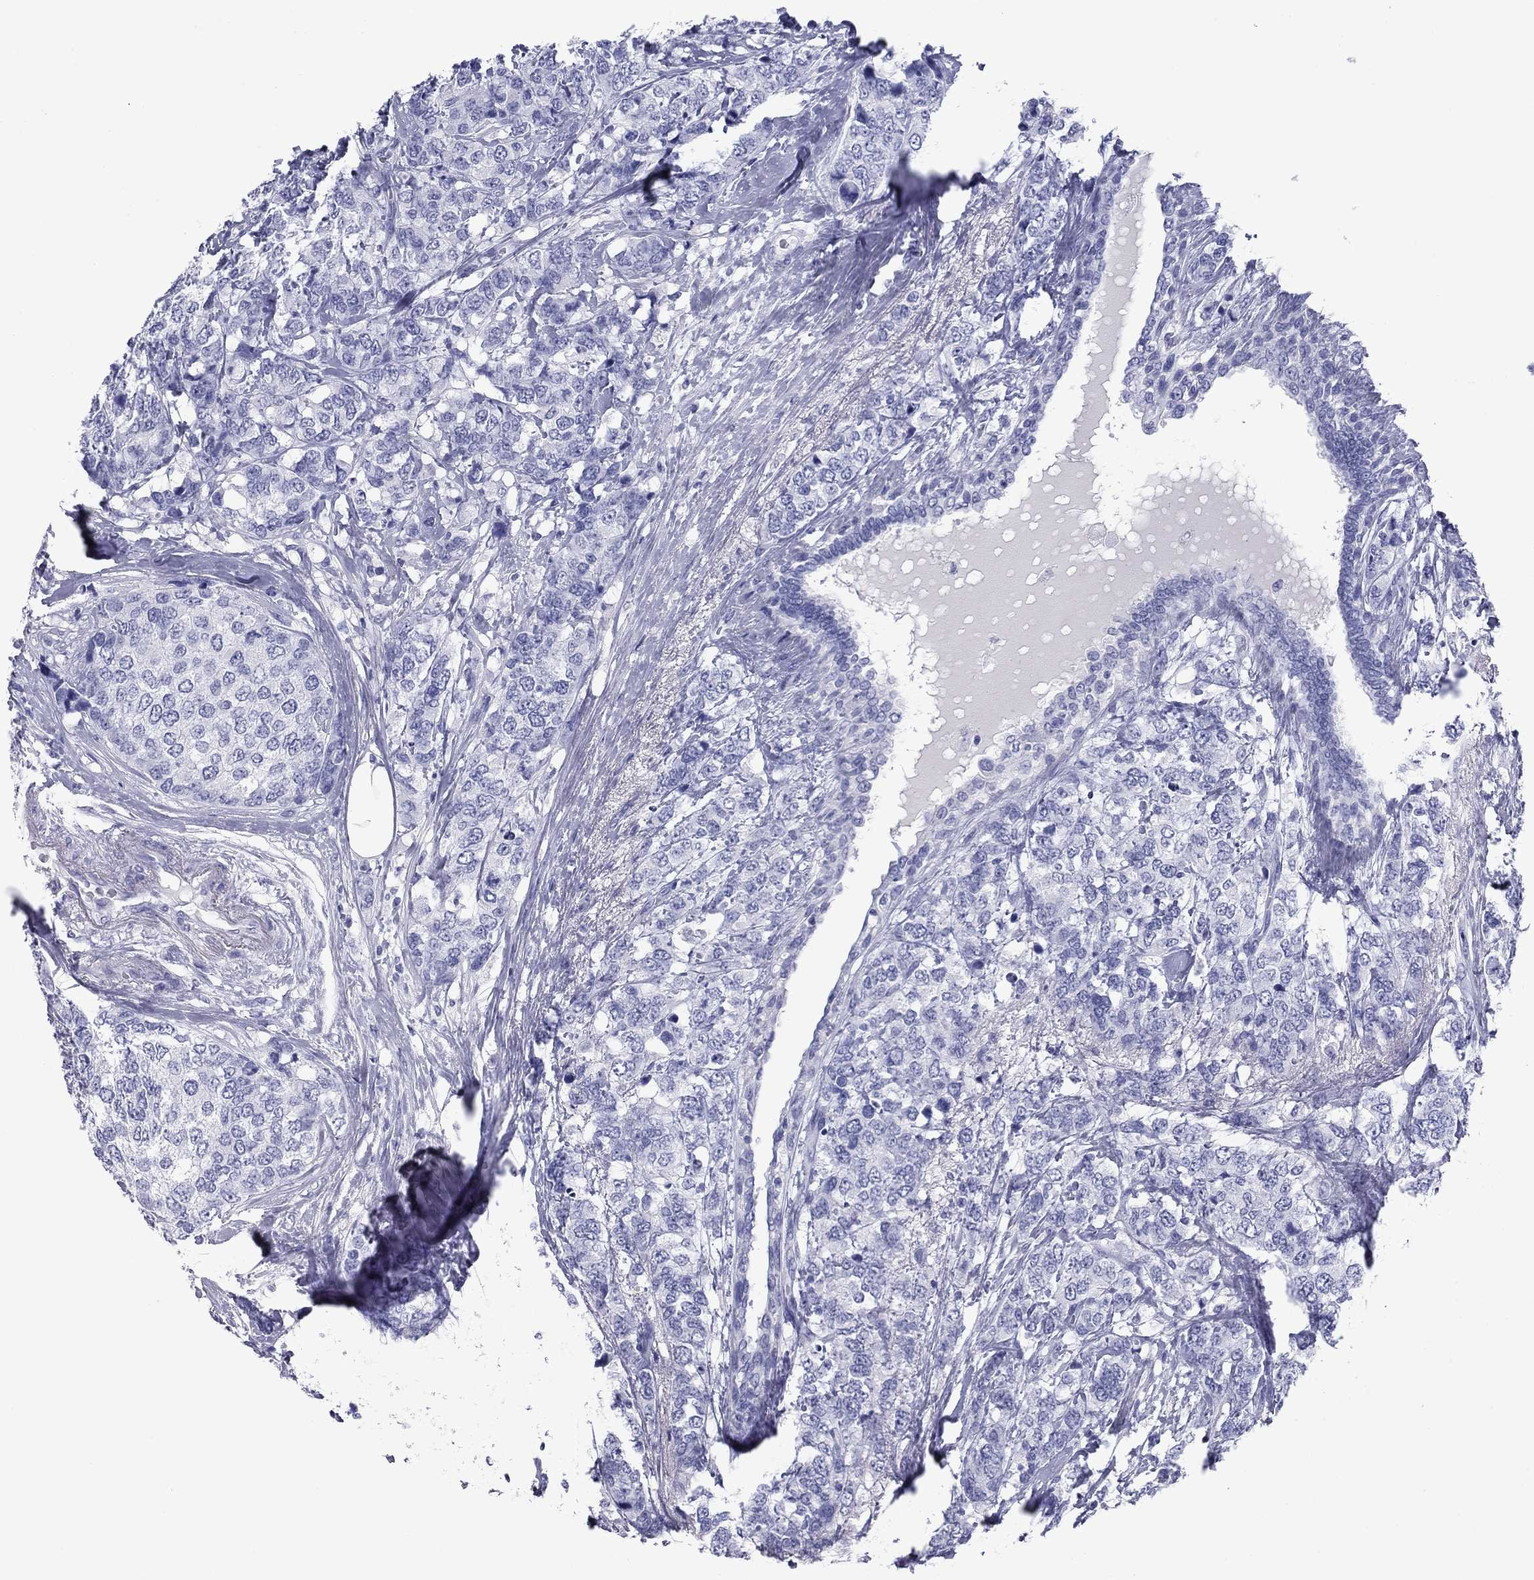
{"staining": {"intensity": "negative", "quantity": "none", "location": "none"}, "tissue": "breast cancer", "cell_type": "Tumor cells", "image_type": "cancer", "snomed": [{"axis": "morphology", "description": "Lobular carcinoma"}, {"axis": "topography", "description": "Breast"}], "caption": "This micrograph is of breast lobular carcinoma stained with IHC to label a protein in brown with the nuclei are counter-stained blue. There is no staining in tumor cells.", "gene": "NPPA", "patient": {"sex": "female", "age": 59}}